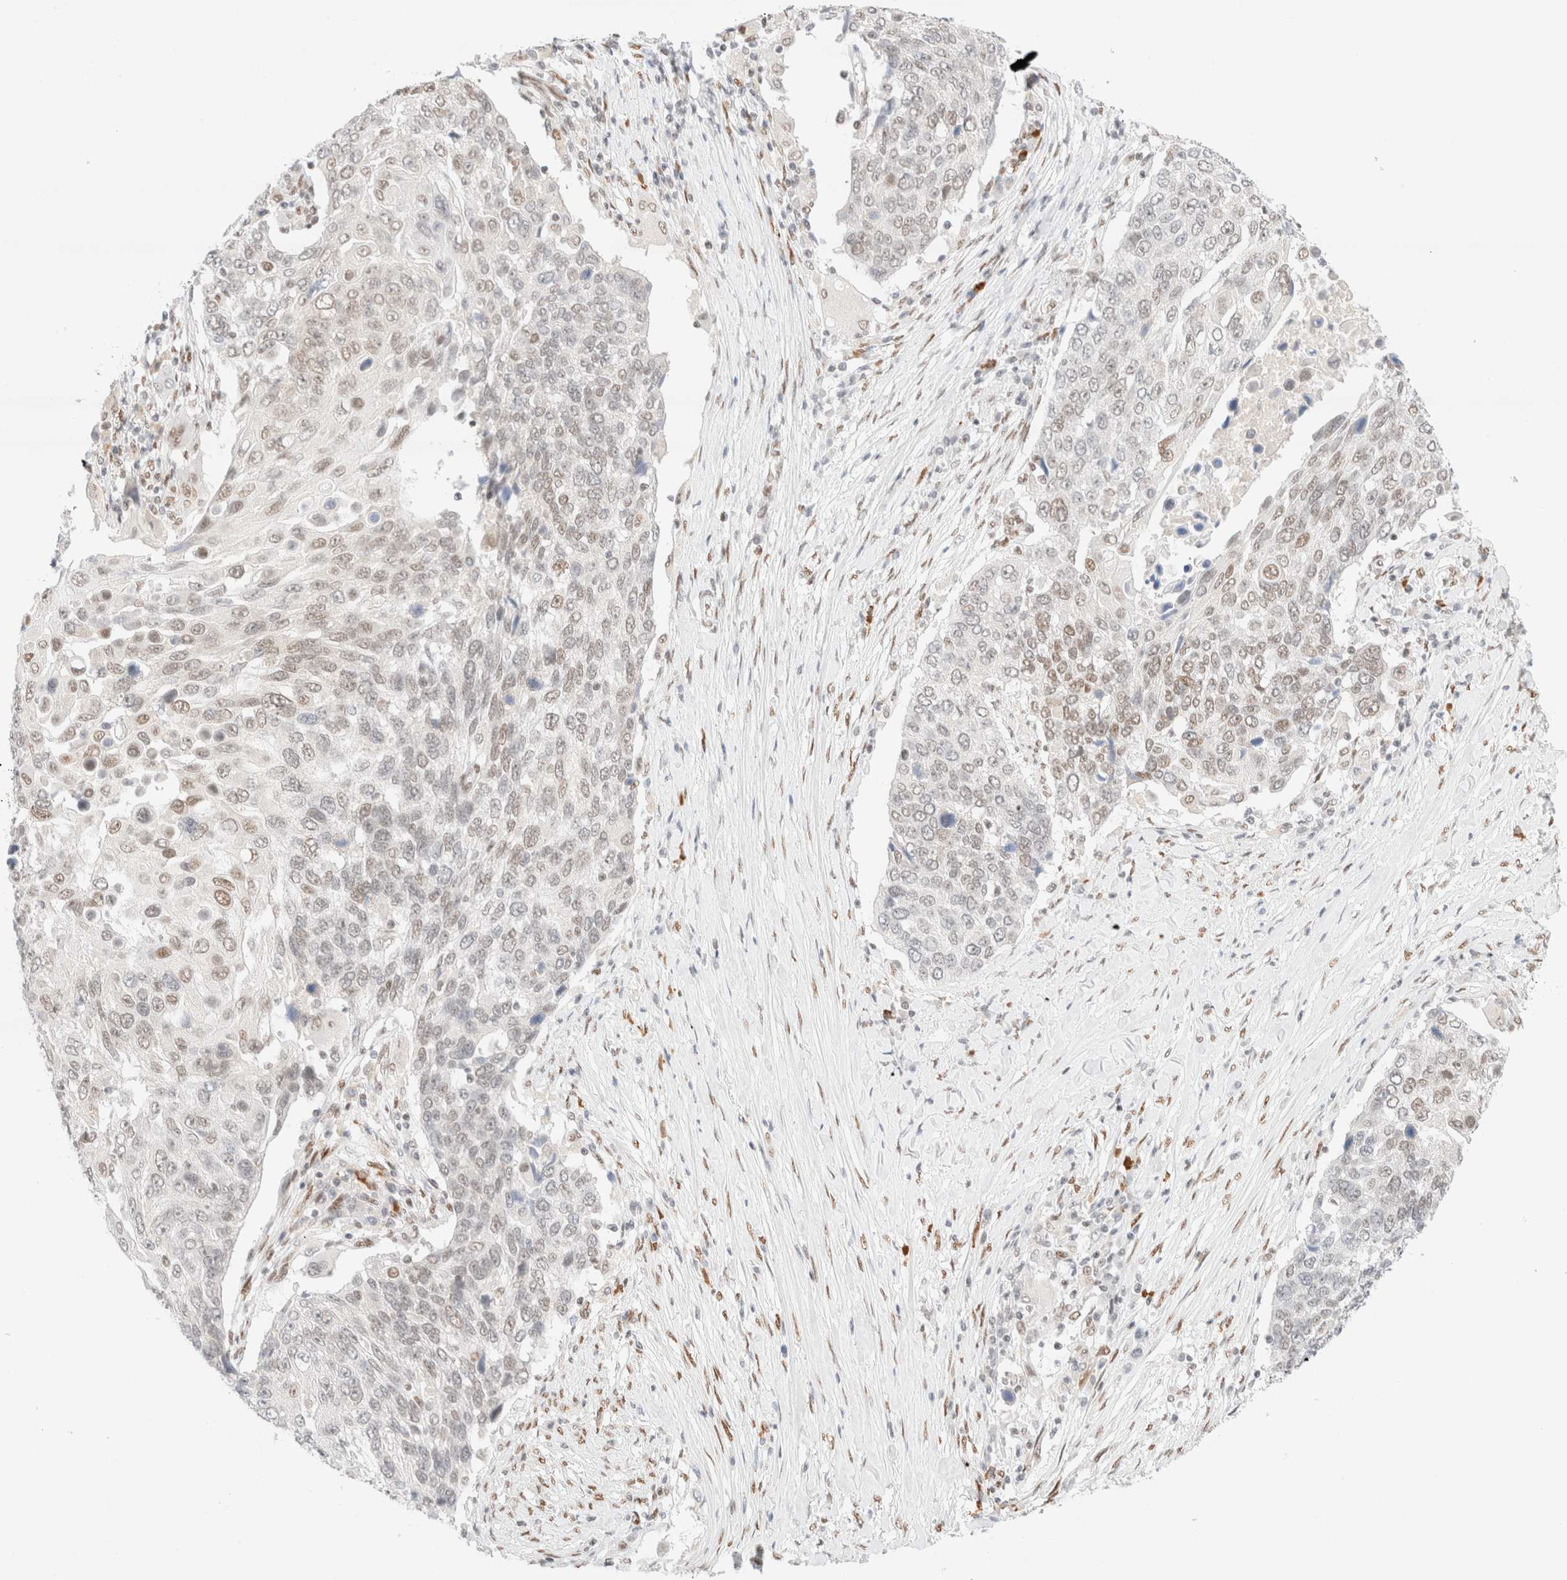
{"staining": {"intensity": "weak", "quantity": "25%-75%", "location": "nuclear"}, "tissue": "lung cancer", "cell_type": "Tumor cells", "image_type": "cancer", "snomed": [{"axis": "morphology", "description": "Squamous cell carcinoma, NOS"}, {"axis": "topography", "description": "Lung"}], "caption": "Protein analysis of lung cancer (squamous cell carcinoma) tissue reveals weak nuclear positivity in approximately 25%-75% of tumor cells.", "gene": "CIC", "patient": {"sex": "male", "age": 66}}